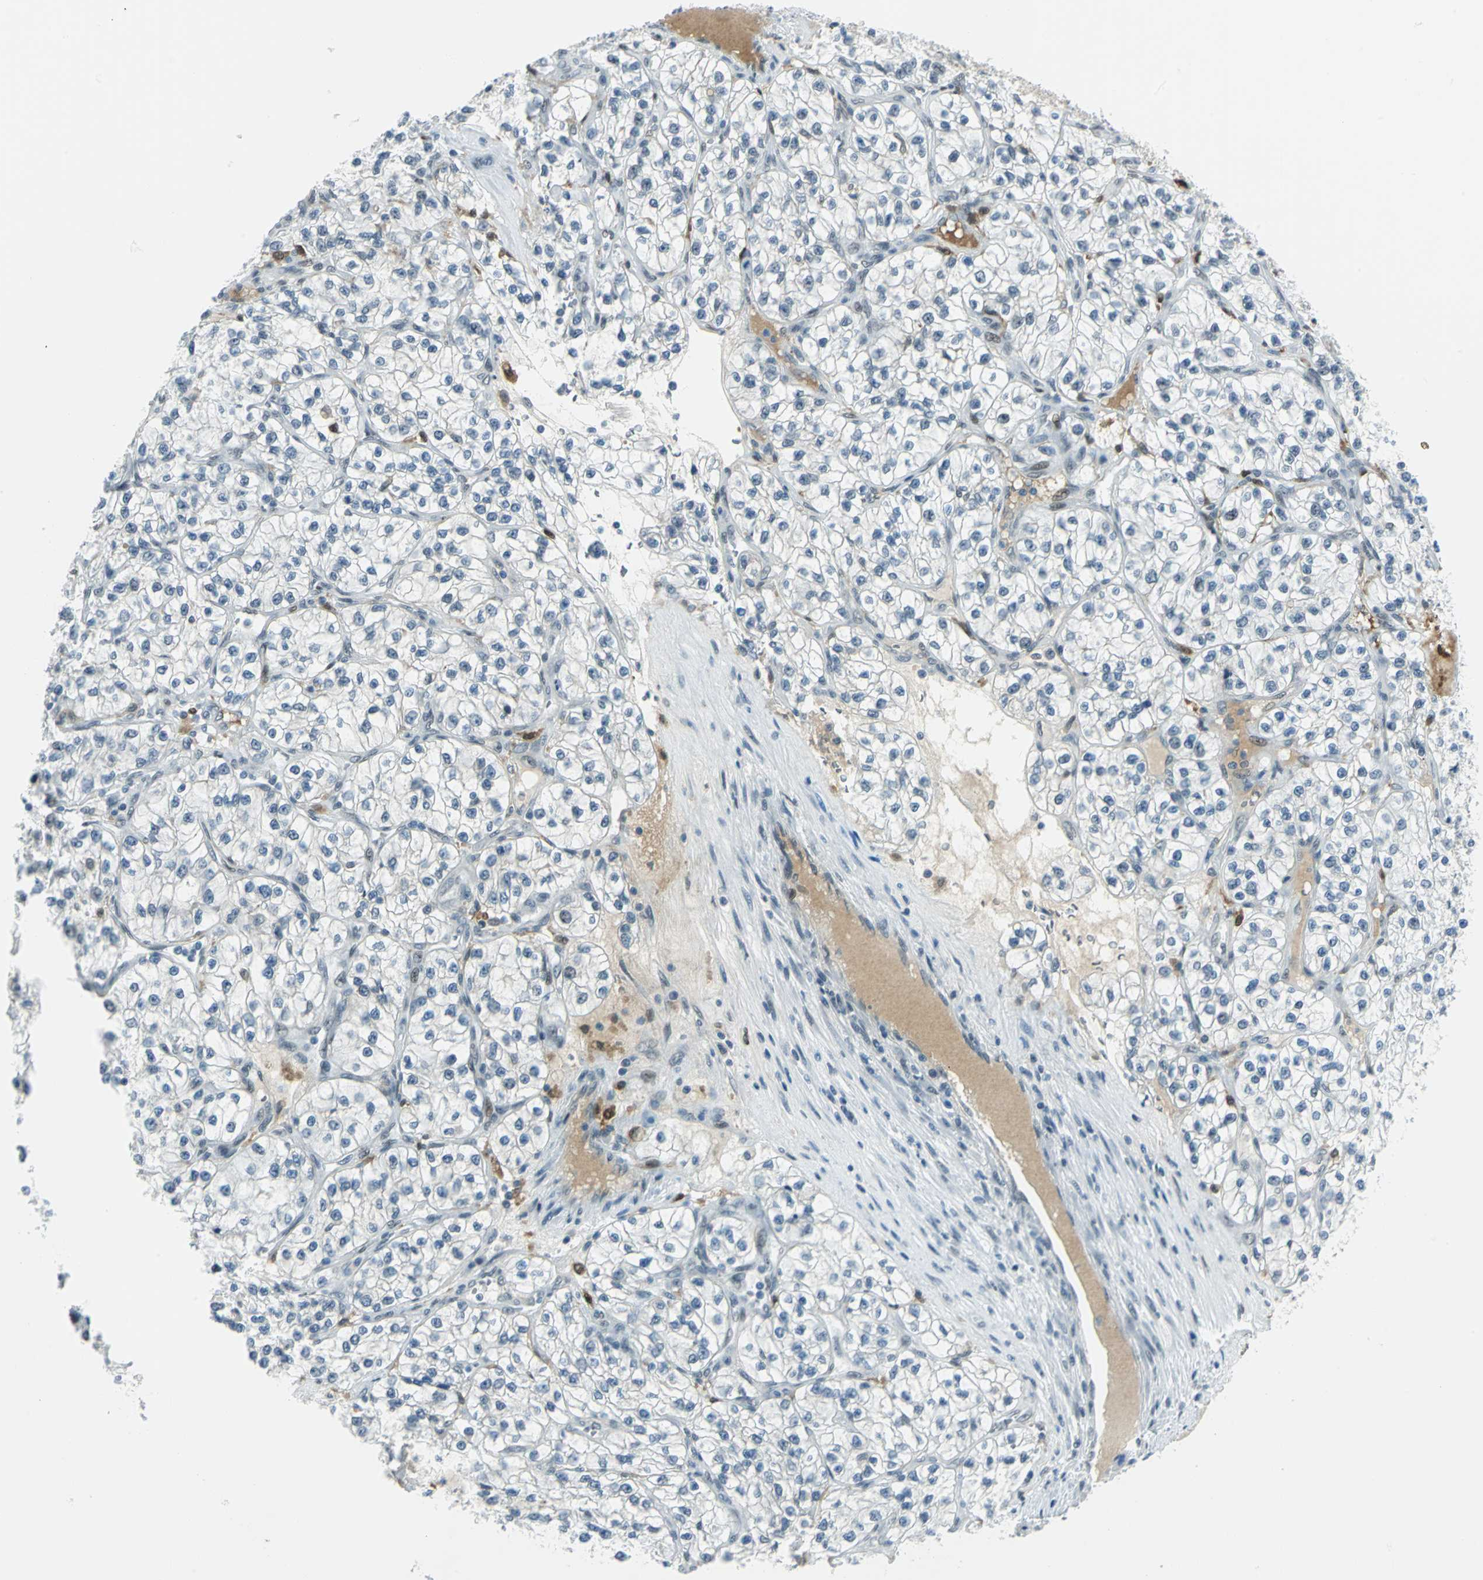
{"staining": {"intensity": "negative", "quantity": "none", "location": "none"}, "tissue": "renal cancer", "cell_type": "Tumor cells", "image_type": "cancer", "snomed": [{"axis": "morphology", "description": "Adenocarcinoma, NOS"}, {"axis": "topography", "description": "Kidney"}], "caption": "Renal cancer was stained to show a protein in brown. There is no significant staining in tumor cells.", "gene": "MTMR10", "patient": {"sex": "female", "age": 57}}